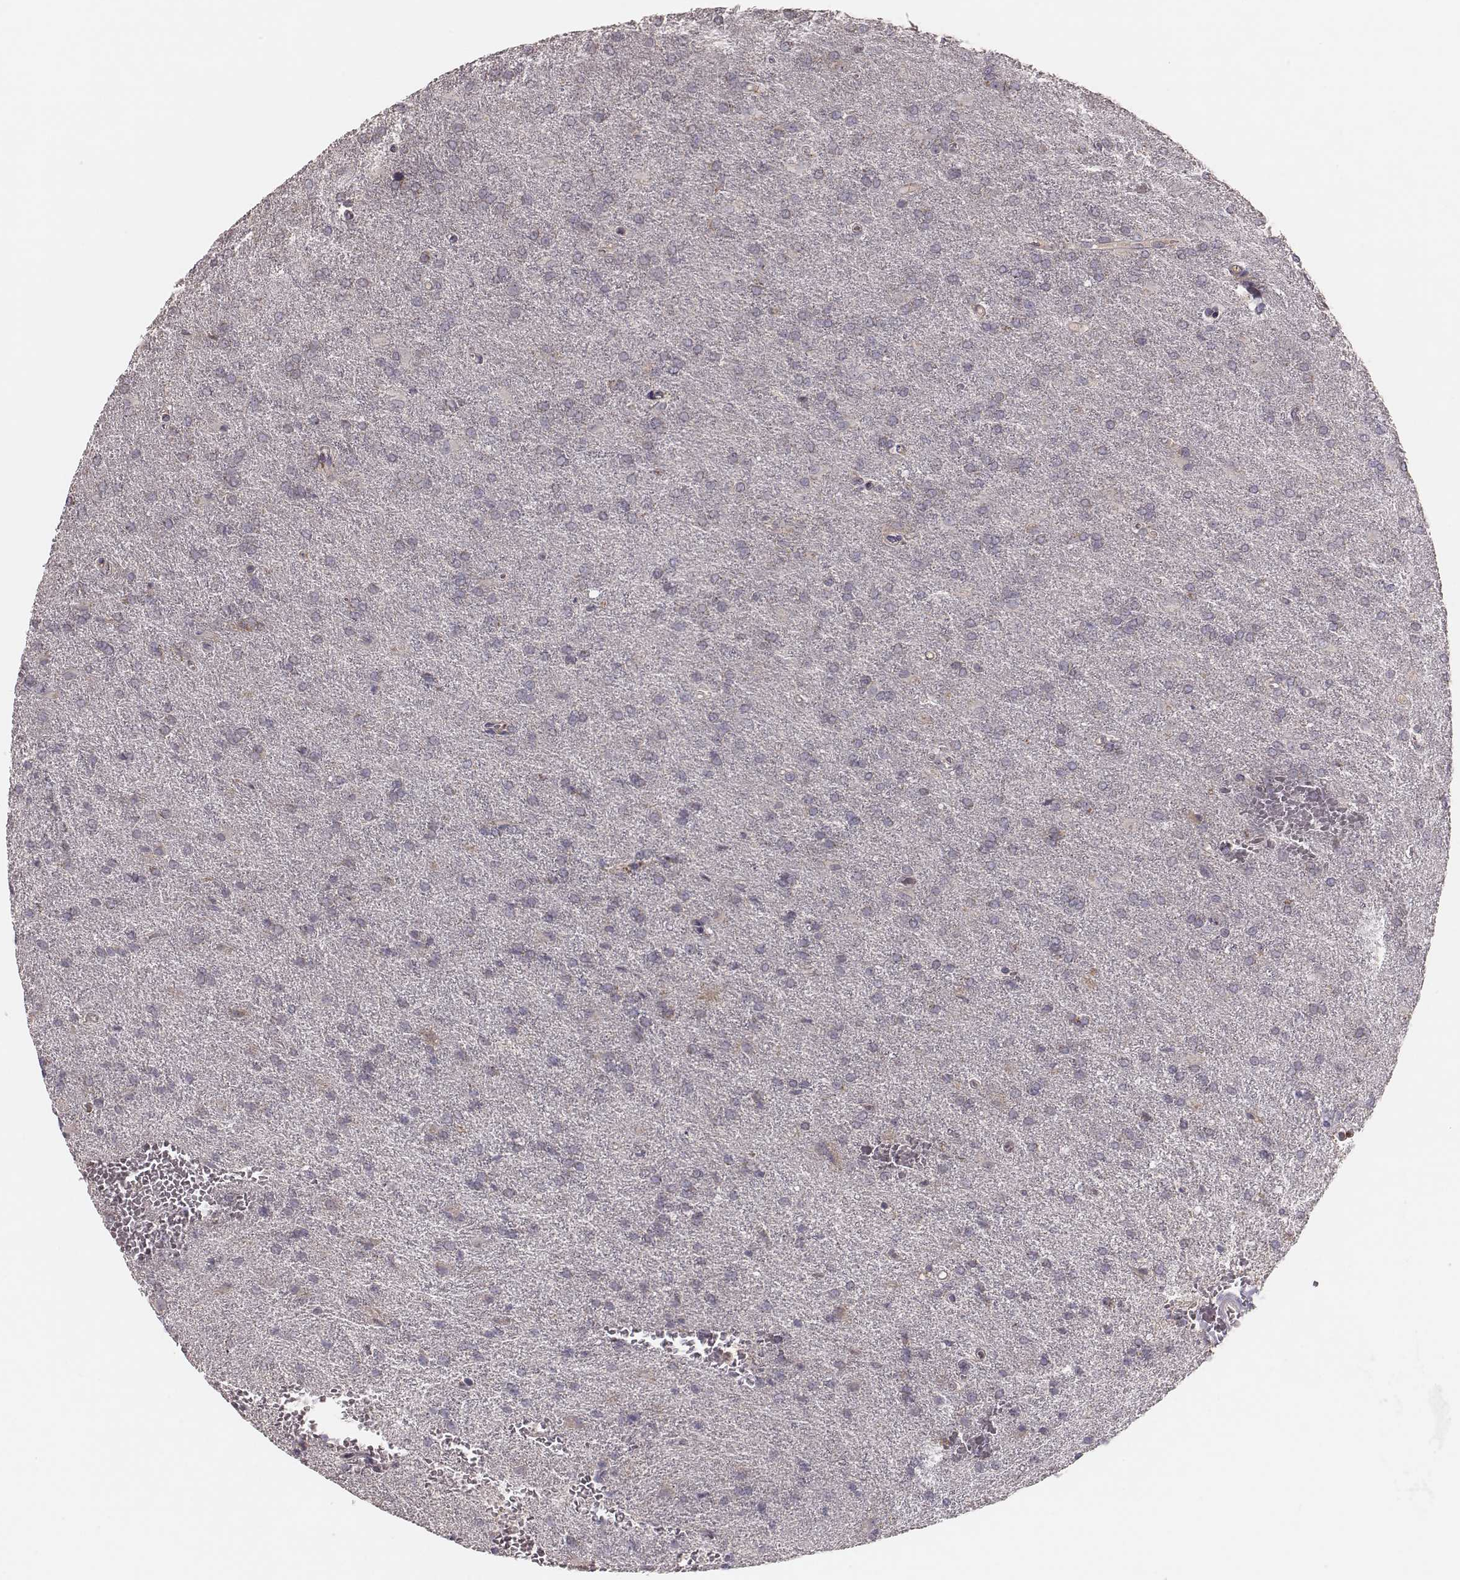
{"staining": {"intensity": "negative", "quantity": "none", "location": "none"}, "tissue": "glioma", "cell_type": "Tumor cells", "image_type": "cancer", "snomed": [{"axis": "morphology", "description": "Glioma, malignant, High grade"}, {"axis": "topography", "description": "Brain"}], "caption": "High power microscopy histopathology image of an IHC image of malignant glioma (high-grade), revealing no significant positivity in tumor cells.", "gene": "MRPS27", "patient": {"sex": "male", "age": 68}}